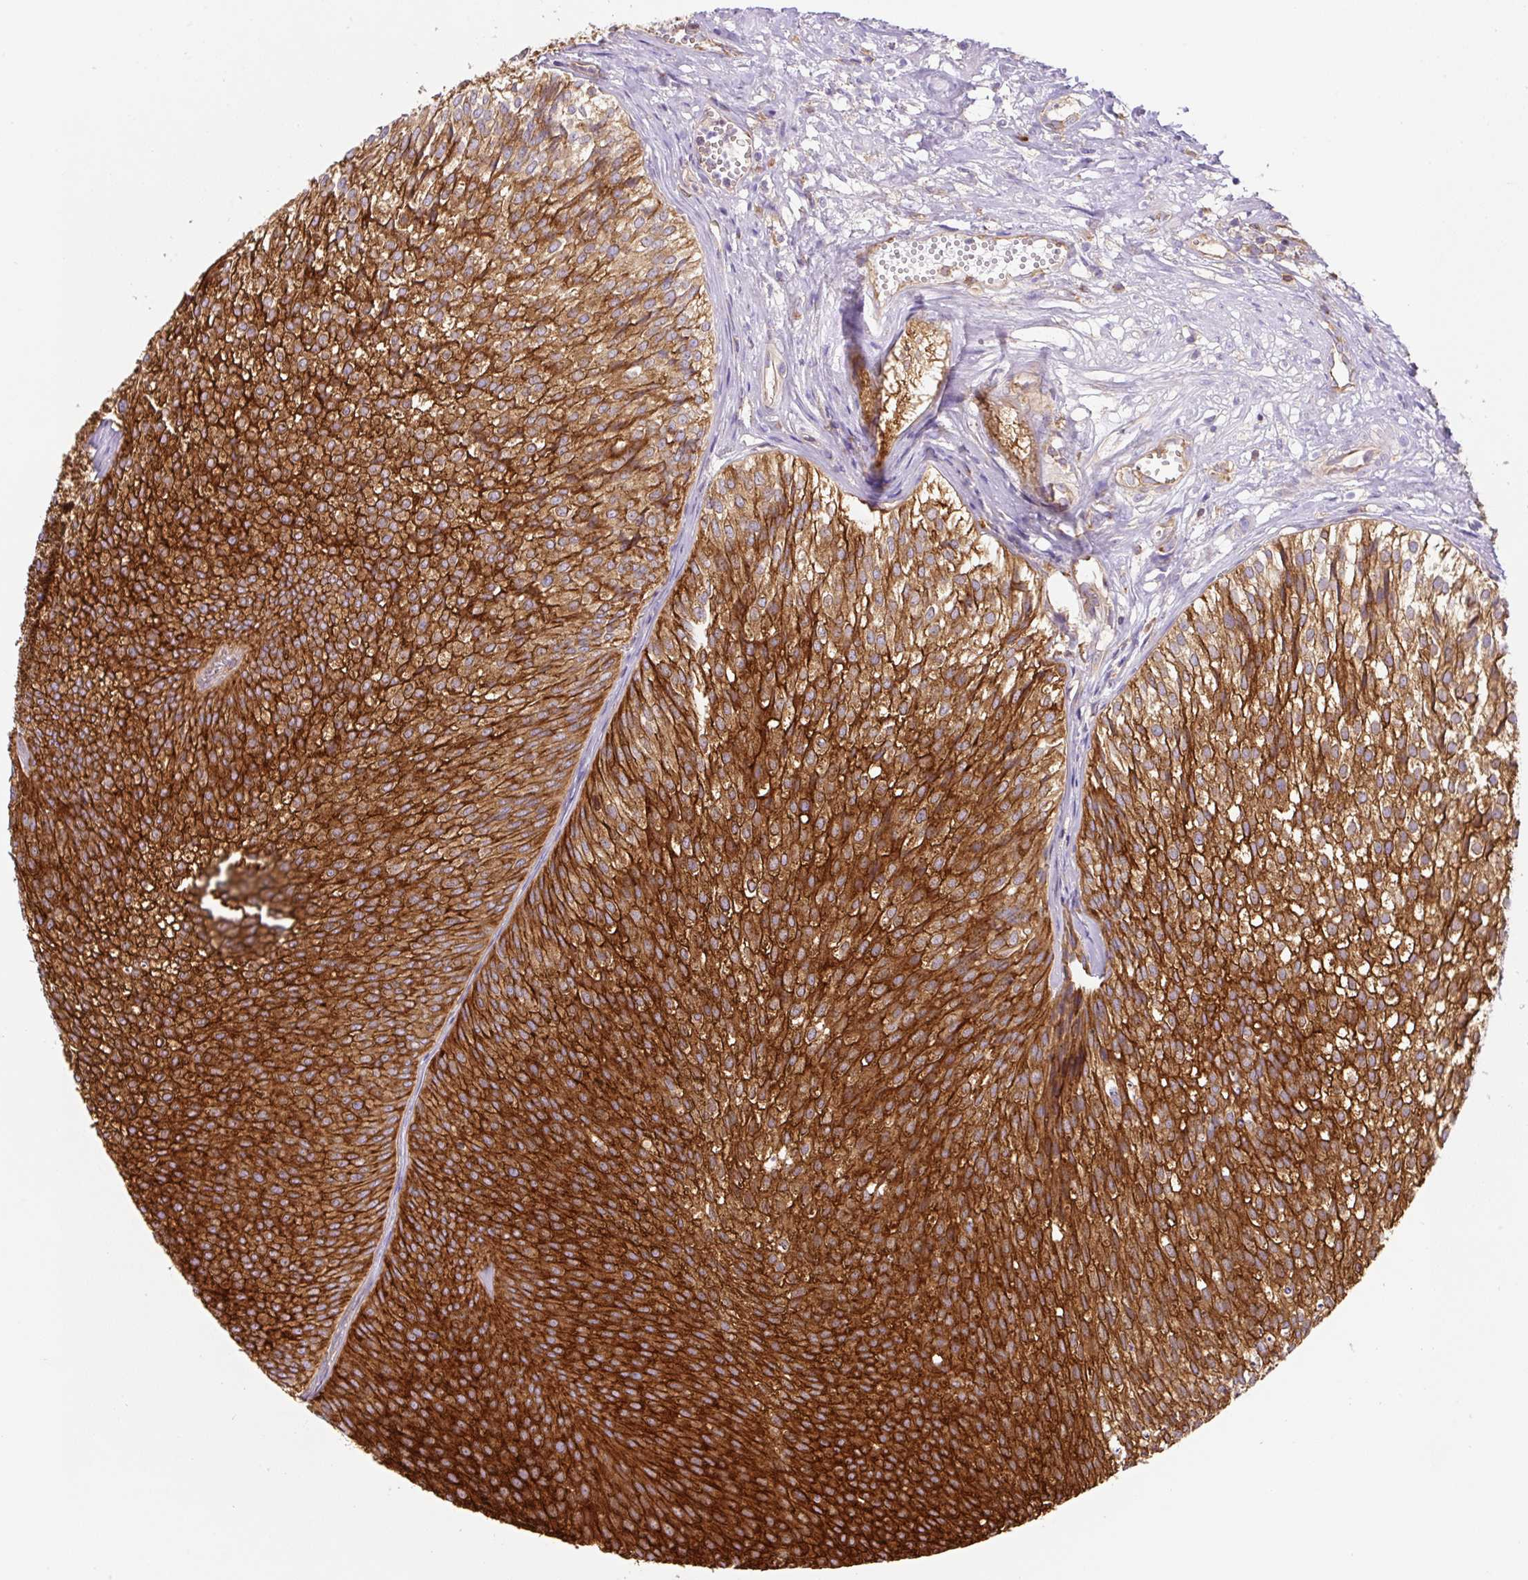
{"staining": {"intensity": "strong", "quantity": ">75%", "location": "cytoplasmic/membranous"}, "tissue": "urothelial cancer", "cell_type": "Tumor cells", "image_type": "cancer", "snomed": [{"axis": "morphology", "description": "Urothelial carcinoma, Low grade"}, {"axis": "topography", "description": "Urinary bladder"}], "caption": "Brown immunohistochemical staining in urothelial cancer displays strong cytoplasmic/membranous staining in approximately >75% of tumor cells.", "gene": "DNM2", "patient": {"sex": "male", "age": 91}}